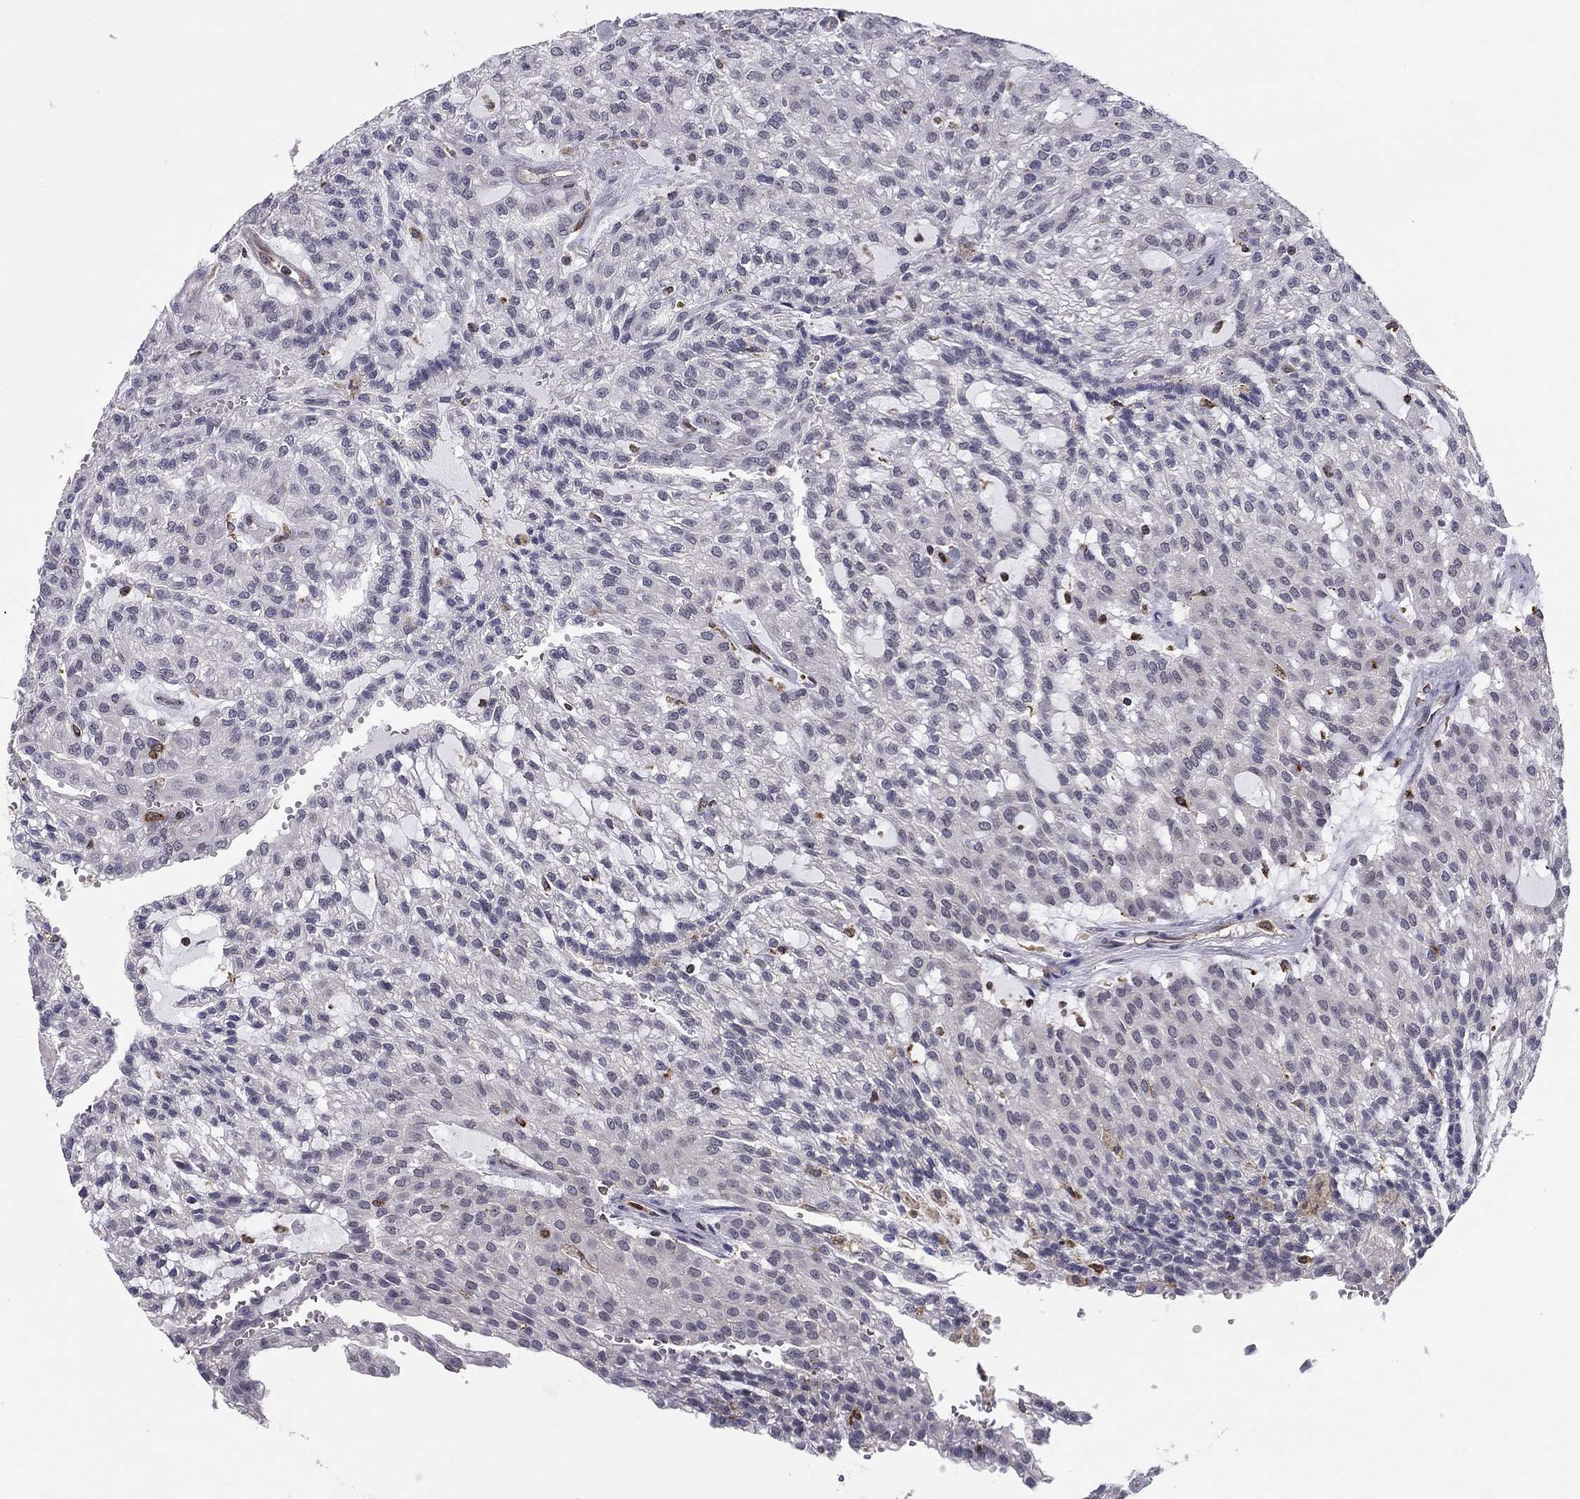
{"staining": {"intensity": "negative", "quantity": "none", "location": "none"}, "tissue": "renal cancer", "cell_type": "Tumor cells", "image_type": "cancer", "snomed": [{"axis": "morphology", "description": "Adenocarcinoma, NOS"}, {"axis": "topography", "description": "Kidney"}], "caption": "This is an immunohistochemistry image of human renal adenocarcinoma. There is no positivity in tumor cells.", "gene": "PLCB2", "patient": {"sex": "male", "age": 63}}